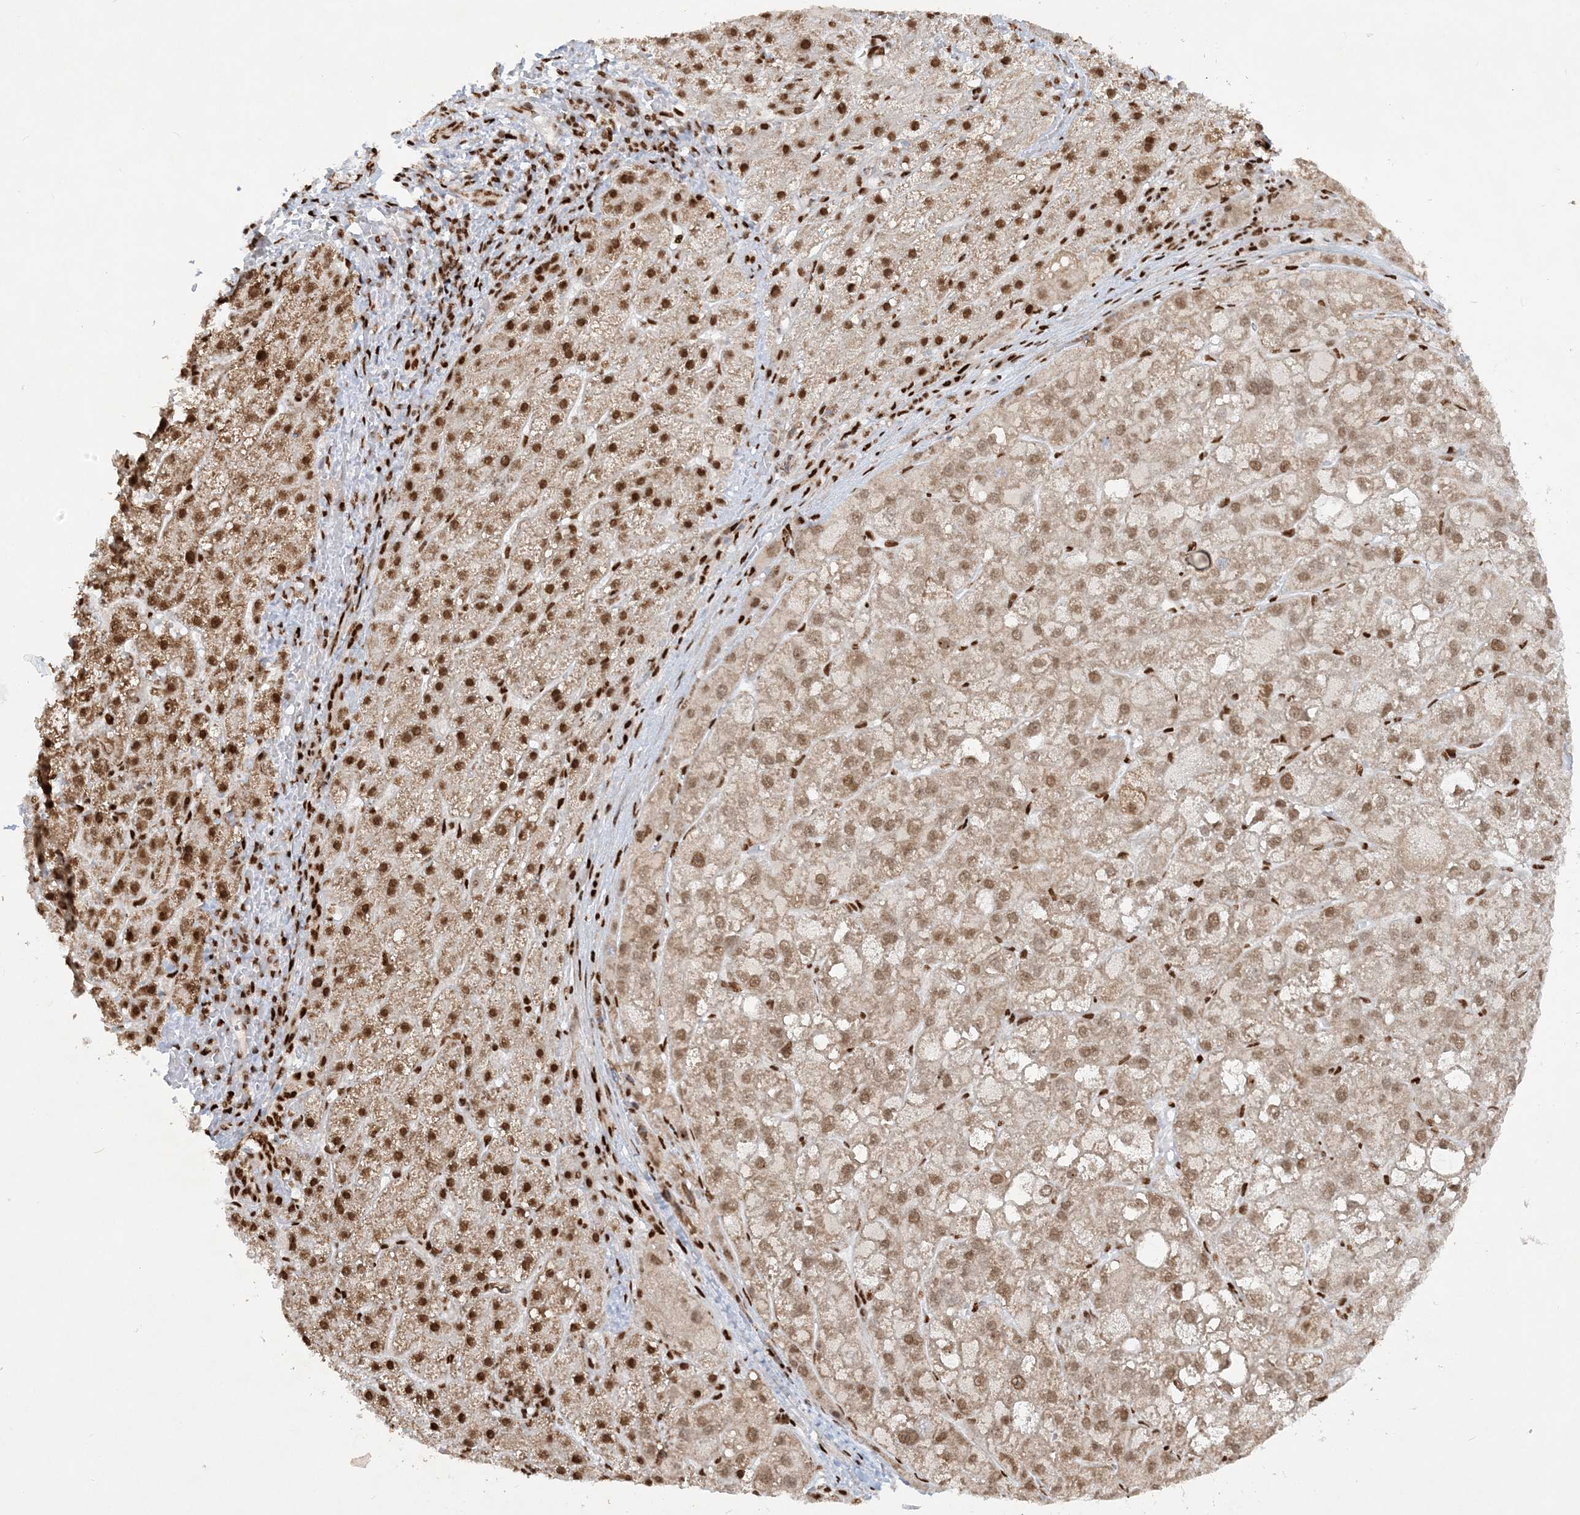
{"staining": {"intensity": "moderate", "quantity": ">75%", "location": "nuclear"}, "tissue": "liver cancer", "cell_type": "Tumor cells", "image_type": "cancer", "snomed": [{"axis": "morphology", "description": "Carcinoma, Hepatocellular, NOS"}, {"axis": "topography", "description": "Liver"}], "caption": "Protein expression analysis of human hepatocellular carcinoma (liver) reveals moderate nuclear expression in about >75% of tumor cells.", "gene": "DELE1", "patient": {"sex": "male", "age": 57}}